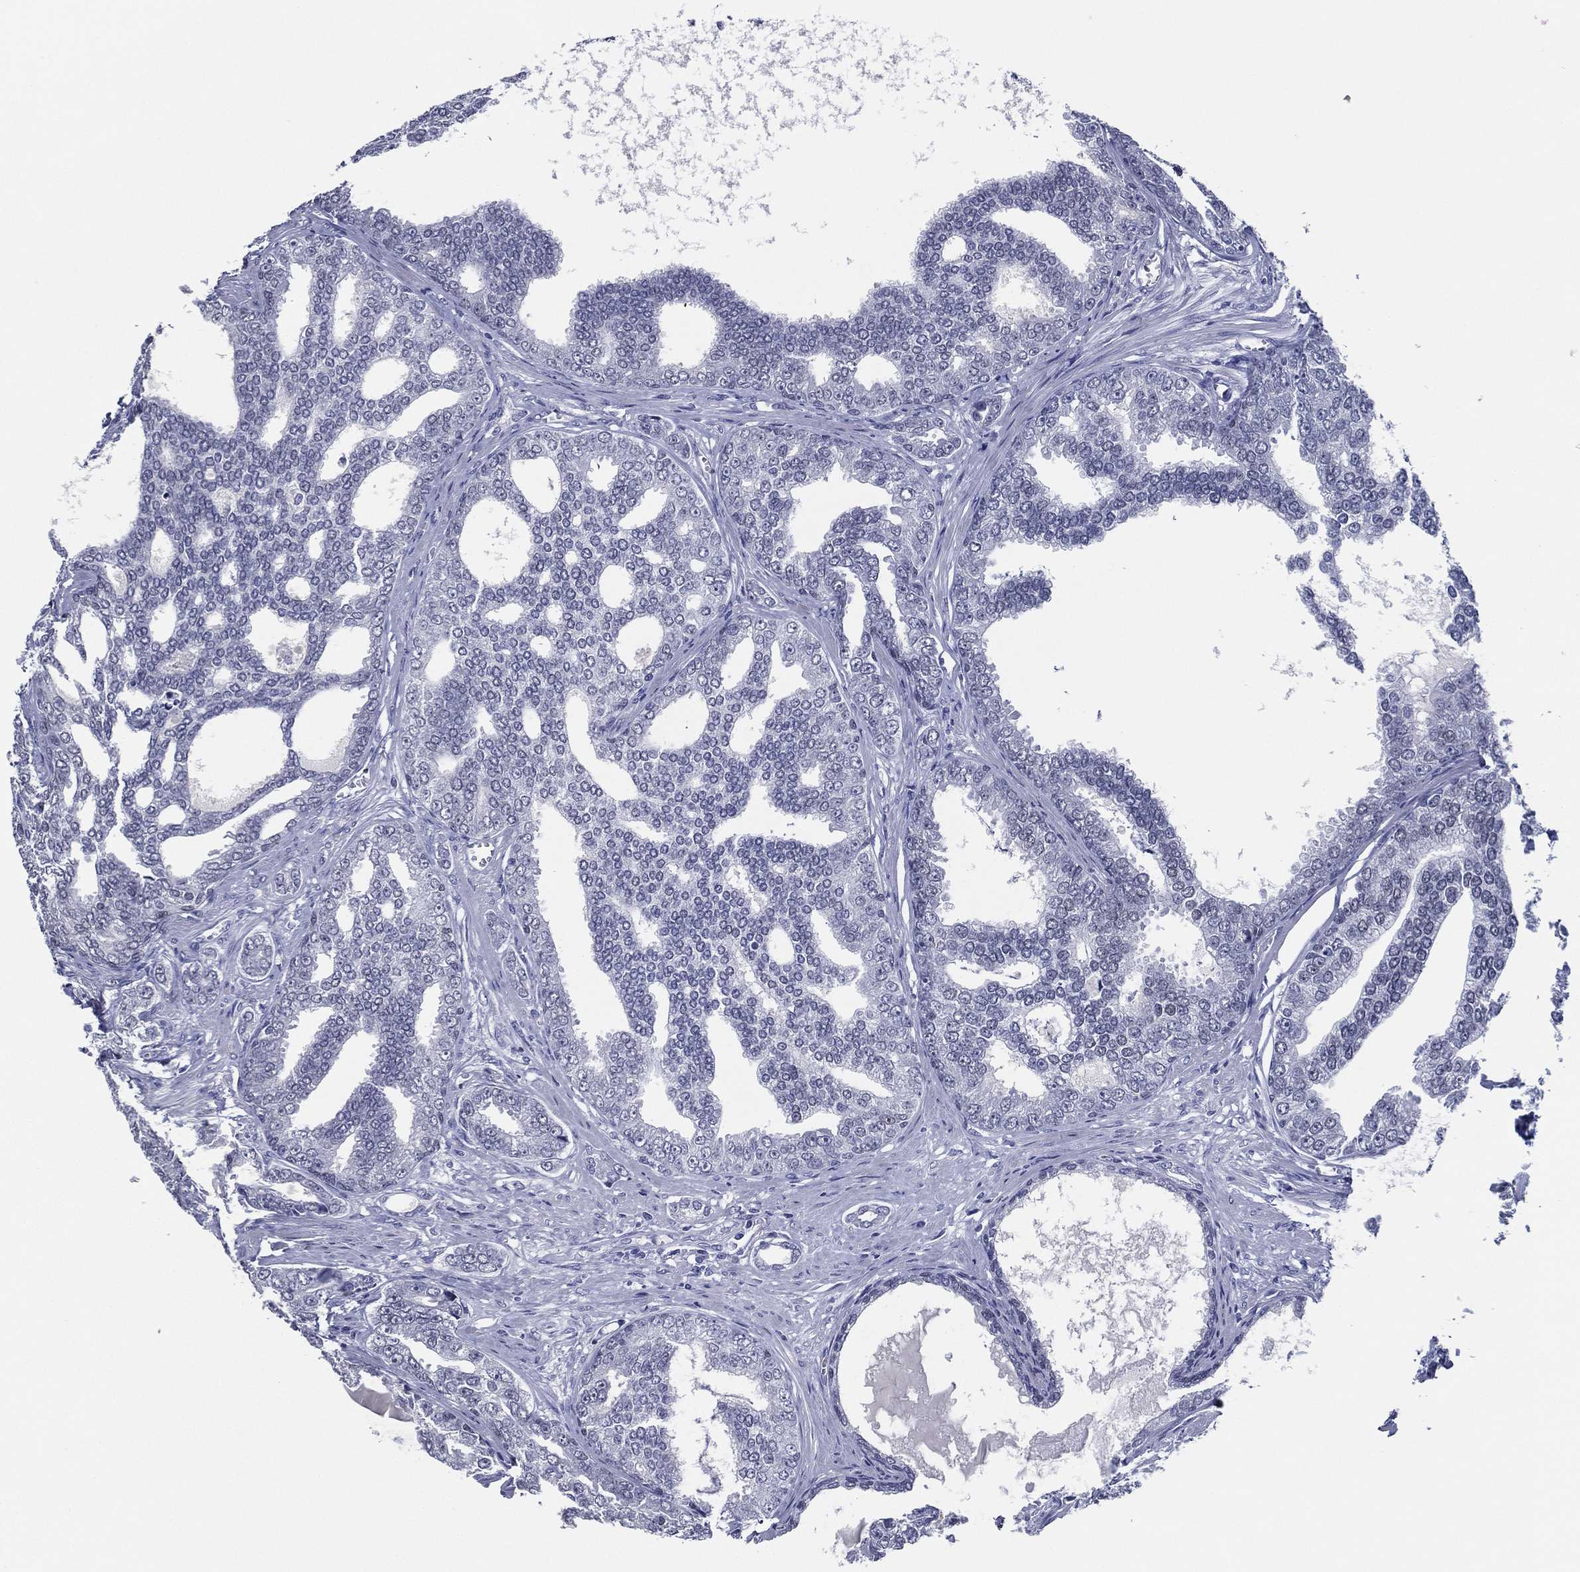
{"staining": {"intensity": "negative", "quantity": "none", "location": "none"}, "tissue": "prostate cancer", "cell_type": "Tumor cells", "image_type": "cancer", "snomed": [{"axis": "morphology", "description": "Adenocarcinoma, NOS"}, {"axis": "topography", "description": "Prostate"}], "caption": "Tumor cells are negative for brown protein staining in prostate adenocarcinoma. Nuclei are stained in blue.", "gene": "TFAP2A", "patient": {"sex": "male", "age": 67}}